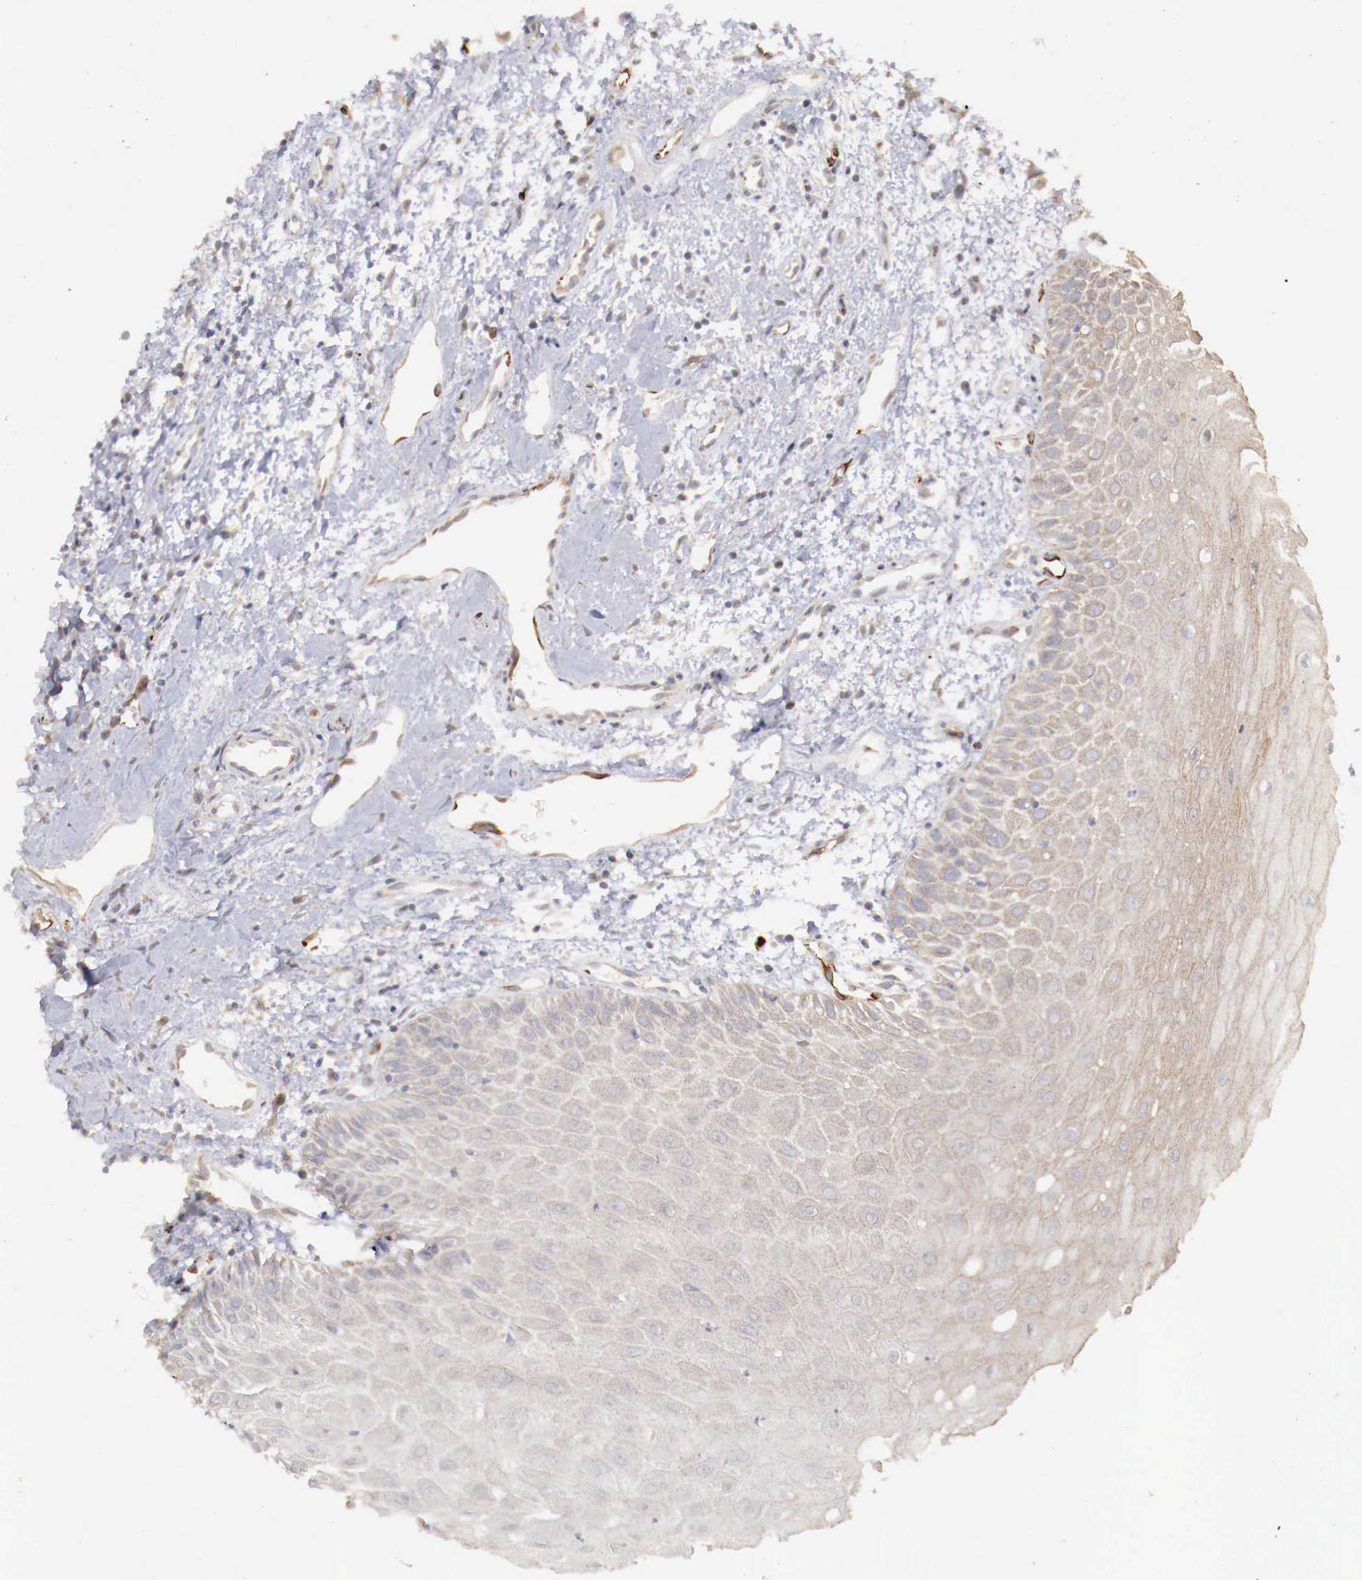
{"staining": {"intensity": "negative", "quantity": "none", "location": "none"}, "tissue": "oral mucosa", "cell_type": "Squamous epithelial cells", "image_type": "normal", "snomed": [{"axis": "morphology", "description": "Normal tissue, NOS"}, {"axis": "topography", "description": "Oral tissue"}], "caption": "The micrograph exhibits no significant expression in squamous epithelial cells of oral mucosa. (Immunohistochemistry (ihc), brightfield microscopy, high magnification).", "gene": "WT1", "patient": {"sex": "male", "age": 54}}